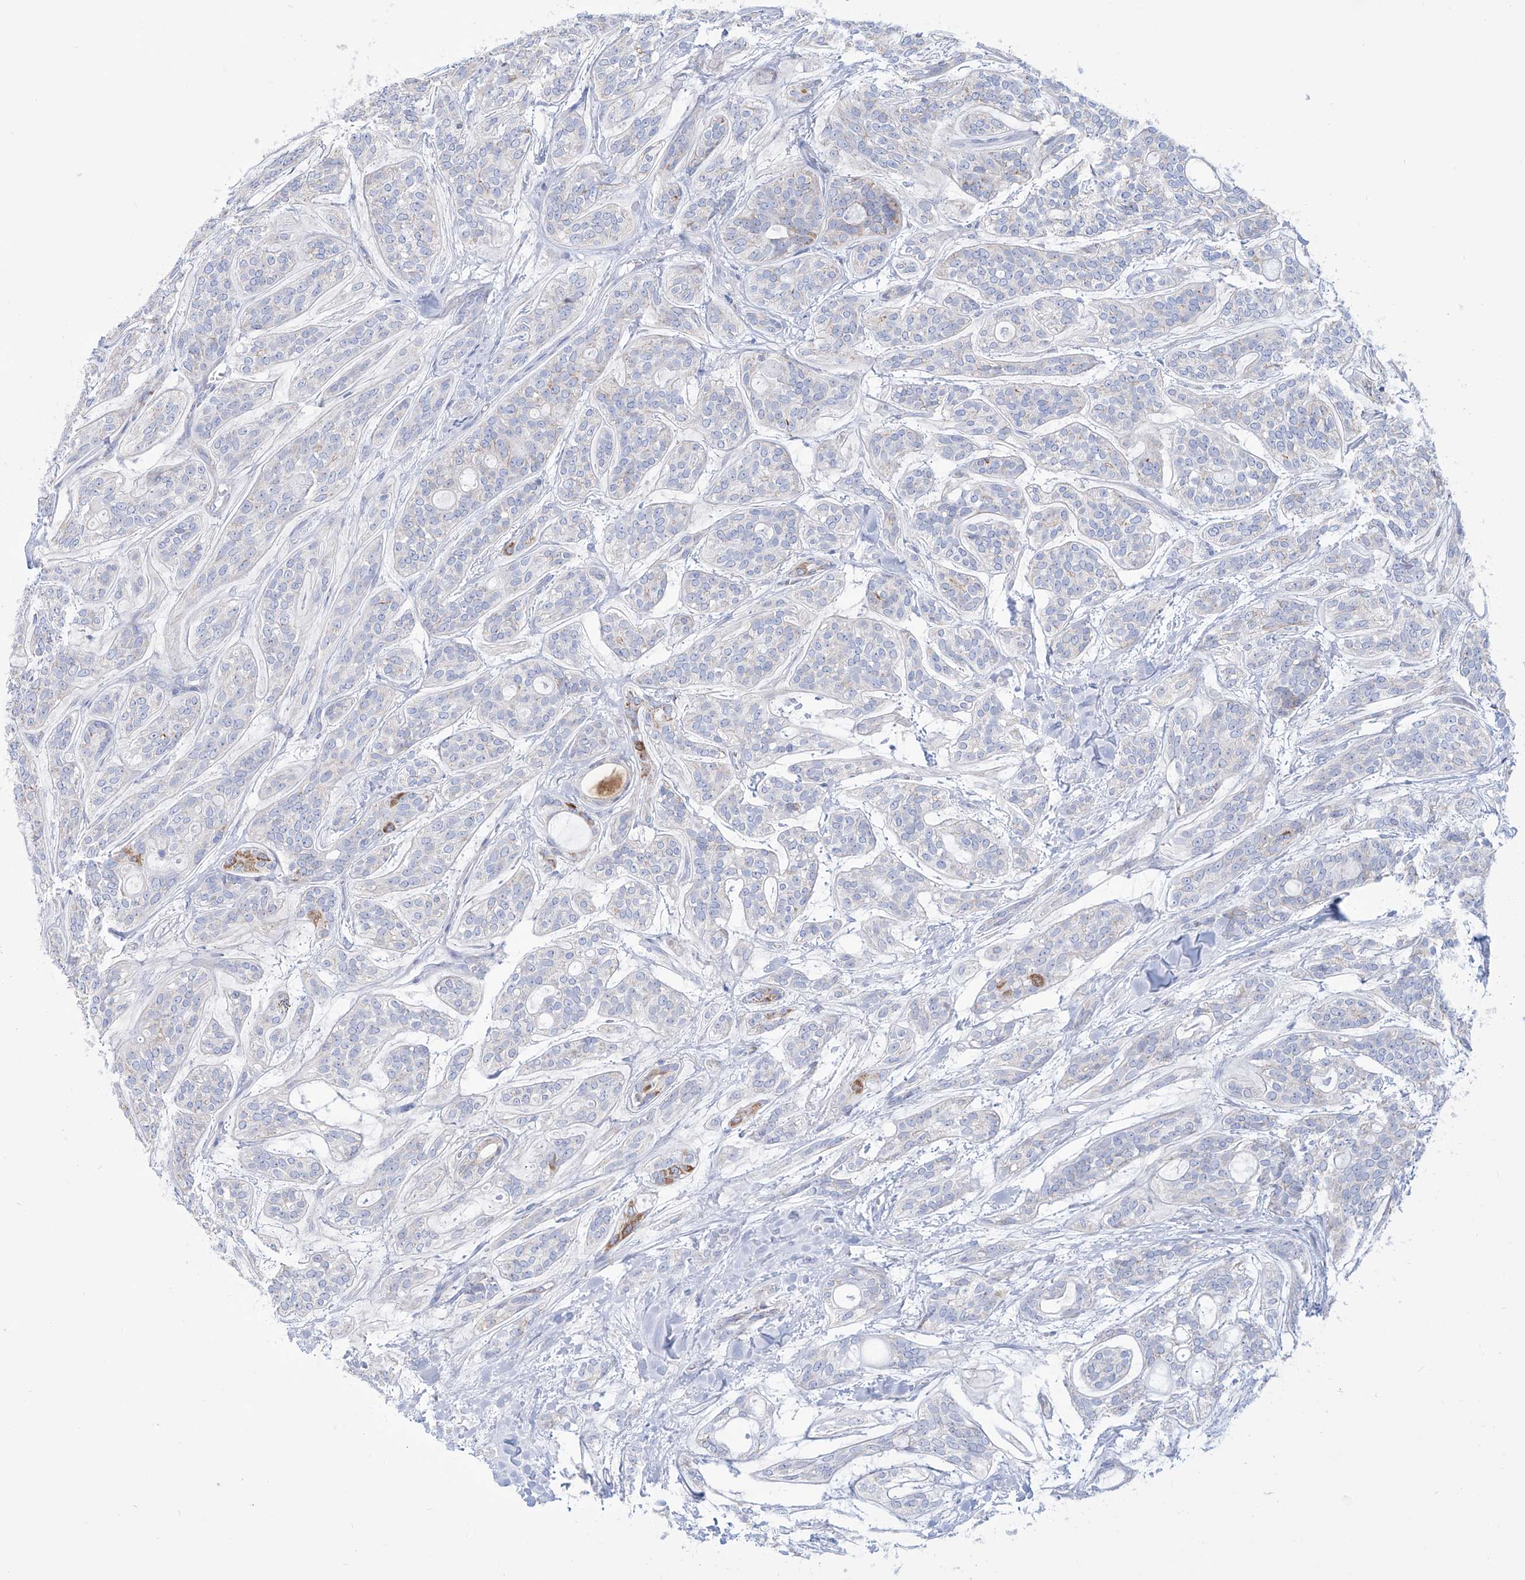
{"staining": {"intensity": "strong", "quantity": "<25%", "location": "cytoplasmic/membranous"}, "tissue": "head and neck cancer", "cell_type": "Tumor cells", "image_type": "cancer", "snomed": [{"axis": "morphology", "description": "Adenocarcinoma, NOS"}, {"axis": "topography", "description": "Head-Neck"}], "caption": "Head and neck adenocarcinoma tissue demonstrates strong cytoplasmic/membranous staining in about <25% of tumor cells, visualized by immunohistochemistry. (Brightfield microscopy of DAB IHC at high magnification).", "gene": "ALDH6A1", "patient": {"sex": "male", "age": 66}}